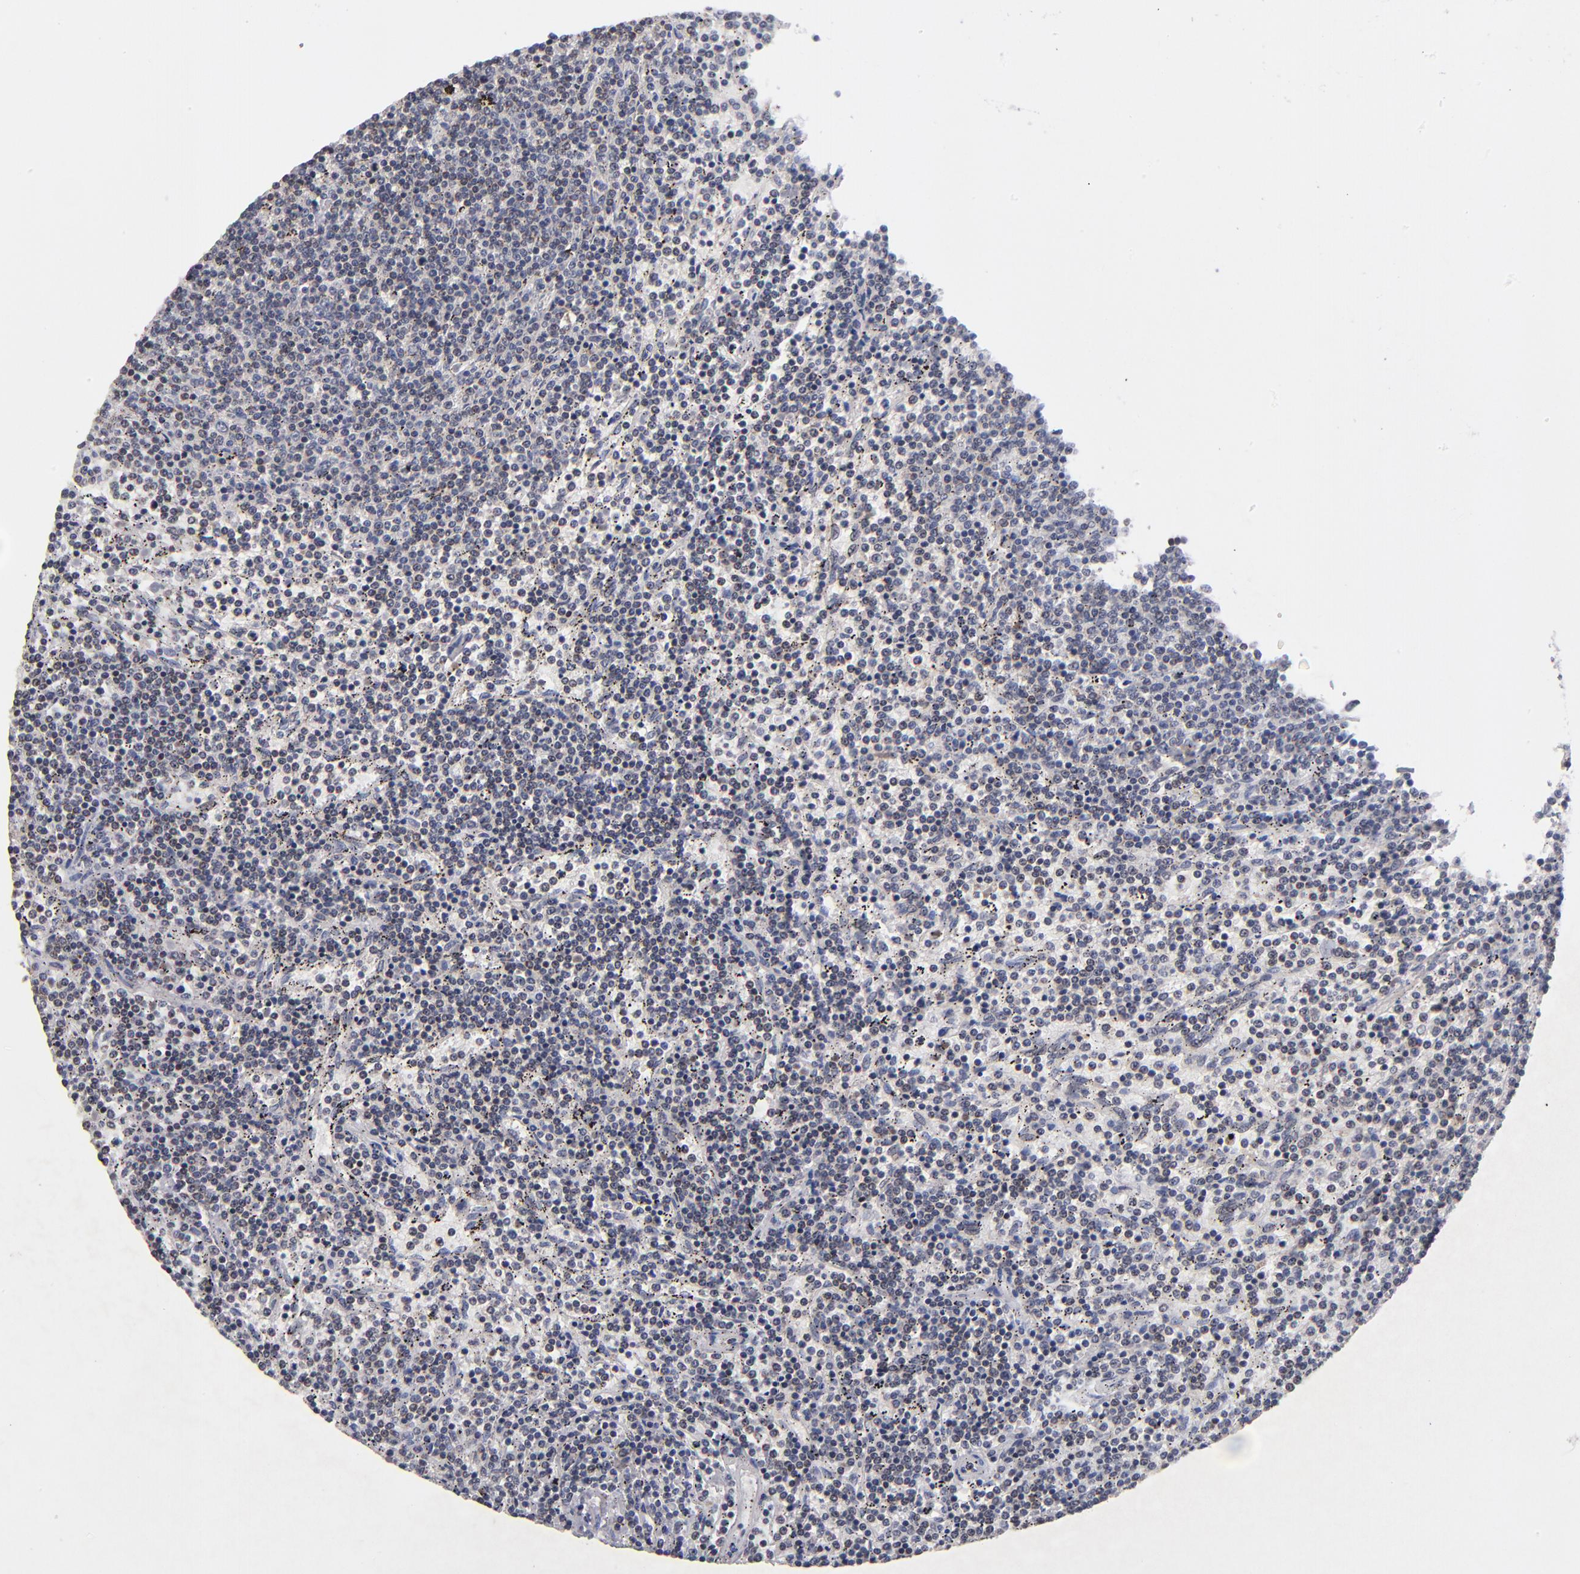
{"staining": {"intensity": "weak", "quantity": "25%-75%", "location": "nuclear"}, "tissue": "lymphoma", "cell_type": "Tumor cells", "image_type": "cancer", "snomed": [{"axis": "morphology", "description": "Malignant lymphoma, non-Hodgkin's type, Low grade"}, {"axis": "topography", "description": "Spleen"}], "caption": "DAB (3,3'-diaminobenzidine) immunohistochemical staining of human lymphoma displays weak nuclear protein staining in approximately 25%-75% of tumor cells.", "gene": "ODF2", "patient": {"sex": "female", "age": 50}}